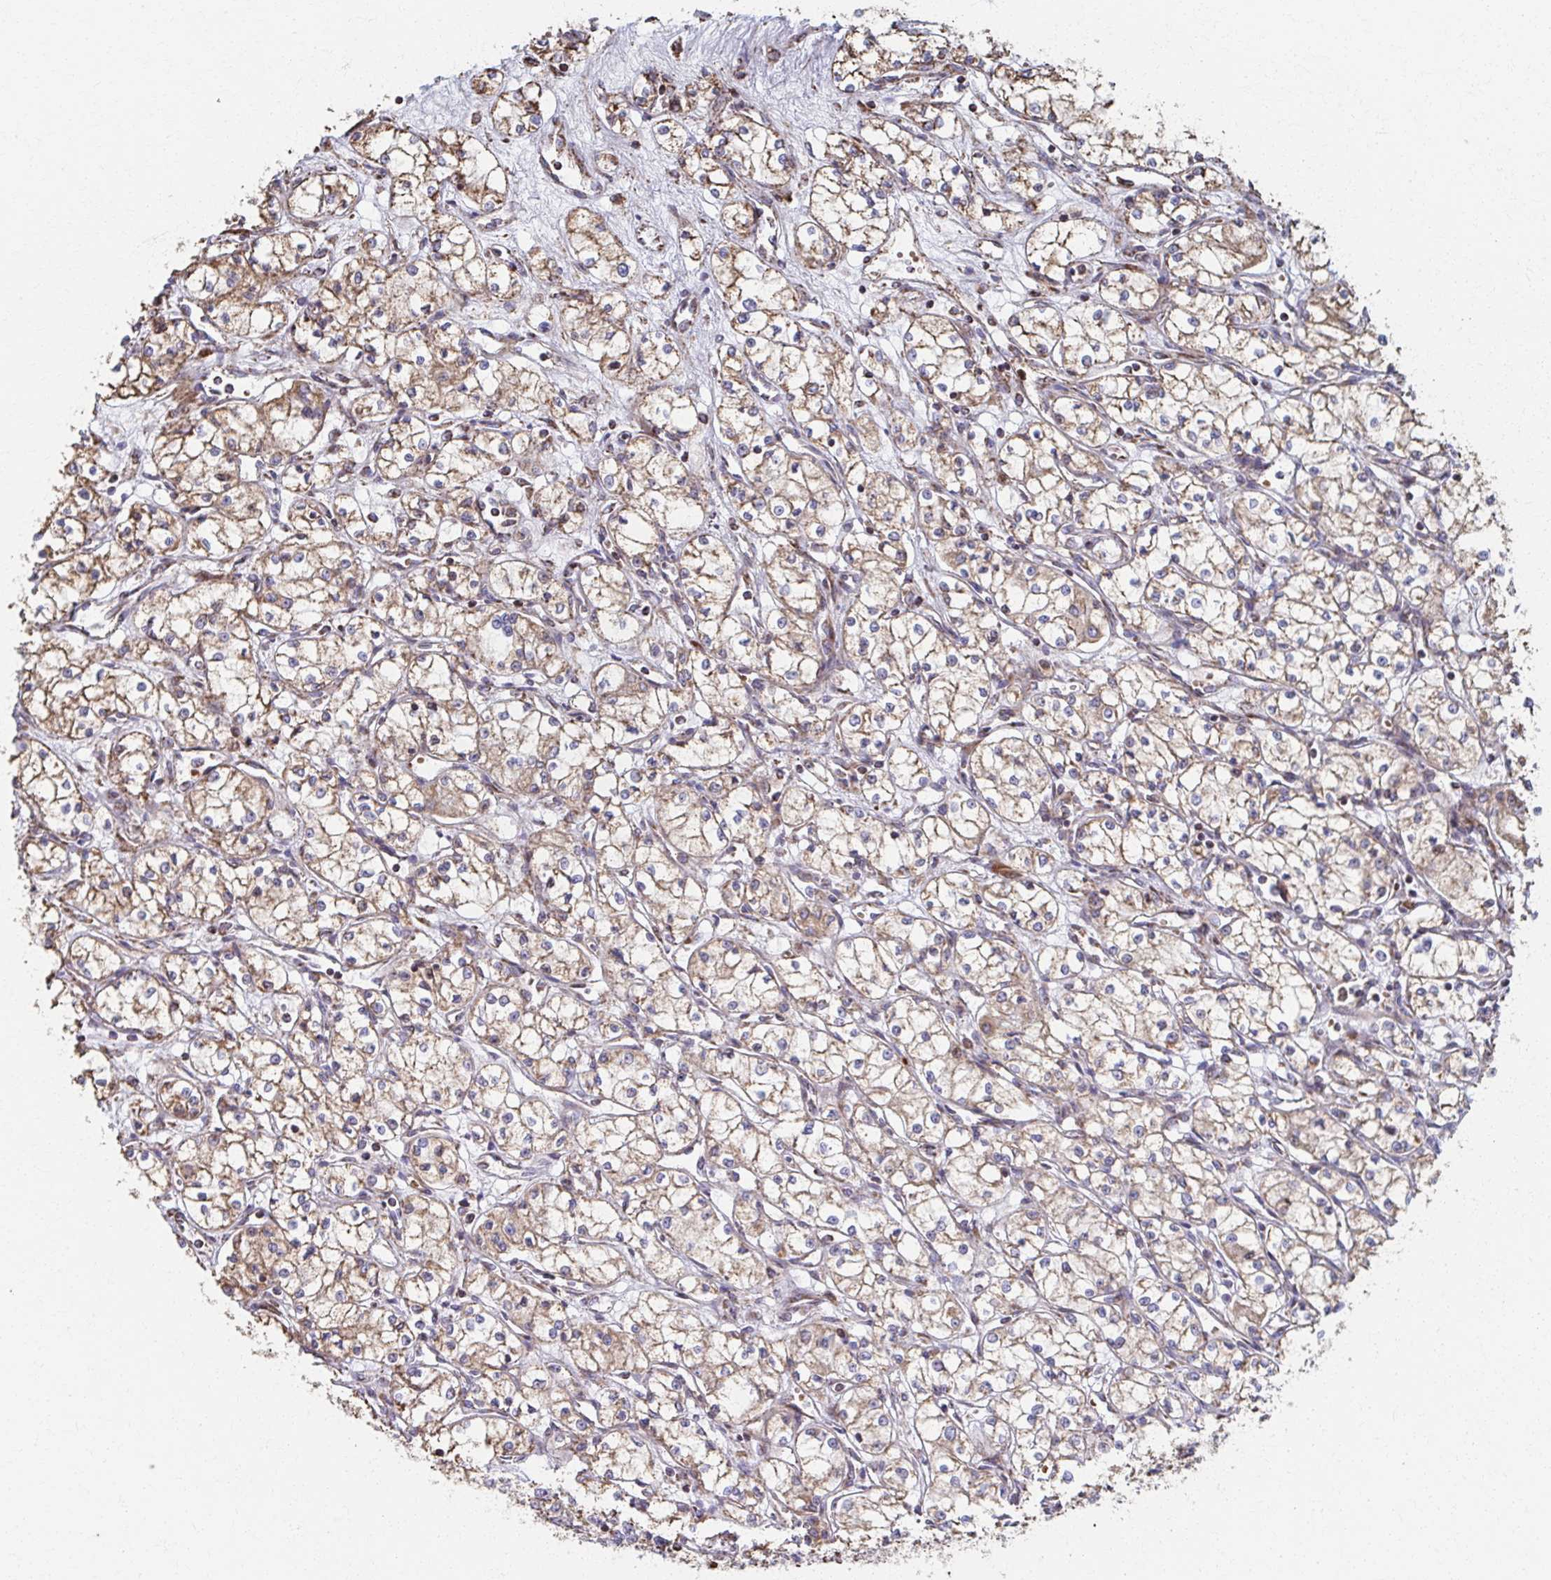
{"staining": {"intensity": "moderate", "quantity": "25%-75%", "location": "cytoplasmic/membranous"}, "tissue": "renal cancer", "cell_type": "Tumor cells", "image_type": "cancer", "snomed": [{"axis": "morphology", "description": "Normal tissue, NOS"}, {"axis": "morphology", "description": "Adenocarcinoma, NOS"}, {"axis": "topography", "description": "Kidney"}], "caption": "DAB immunohistochemical staining of human renal cancer (adenocarcinoma) displays moderate cytoplasmic/membranous protein staining in approximately 25%-75% of tumor cells.", "gene": "SAT1", "patient": {"sex": "male", "age": 59}}